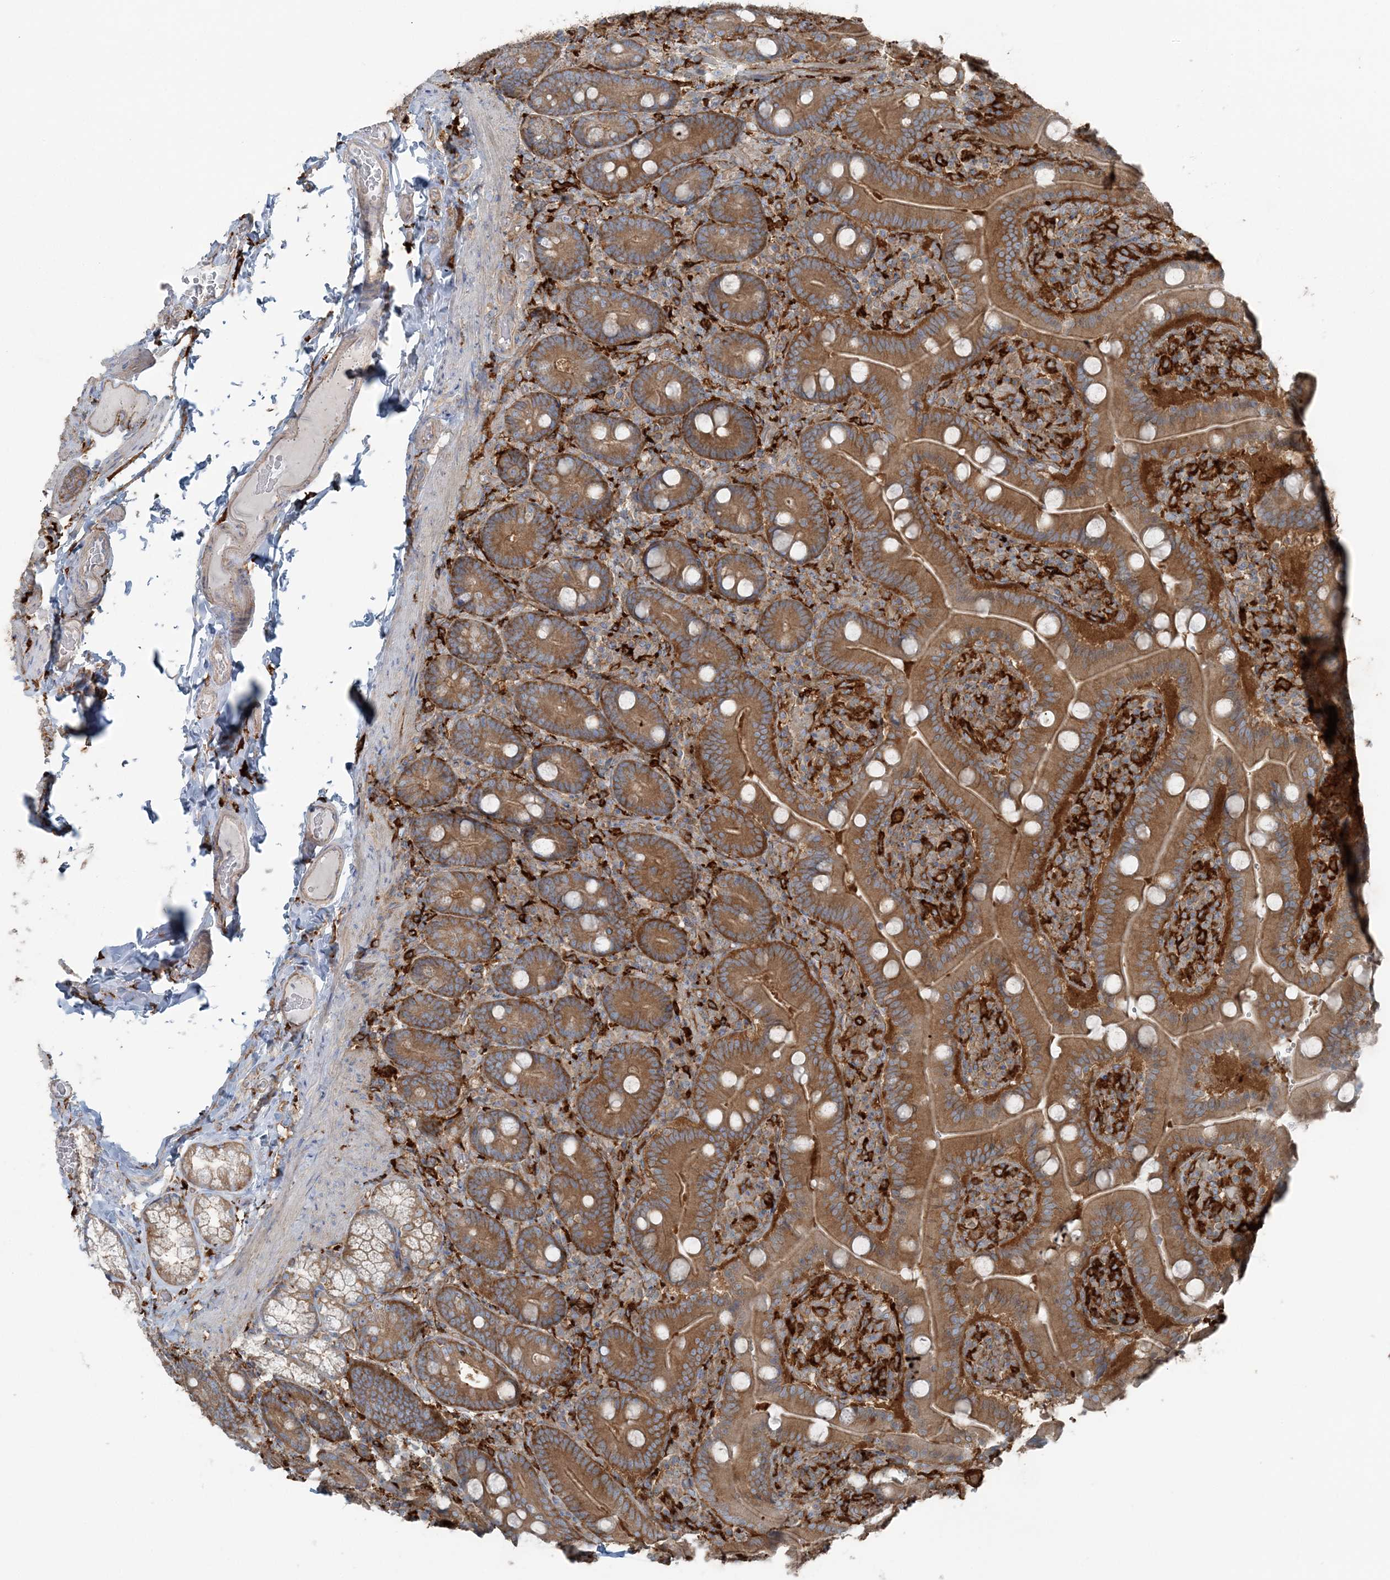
{"staining": {"intensity": "strong", "quantity": ">75%", "location": "cytoplasmic/membranous"}, "tissue": "duodenum", "cell_type": "Glandular cells", "image_type": "normal", "snomed": [{"axis": "morphology", "description": "Normal tissue, NOS"}, {"axis": "topography", "description": "Duodenum"}], "caption": "Brown immunohistochemical staining in benign human duodenum reveals strong cytoplasmic/membranous positivity in approximately >75% of glandular cells.", "gene": "SNX2", "patient": {"sex": "female", "age": 62}}